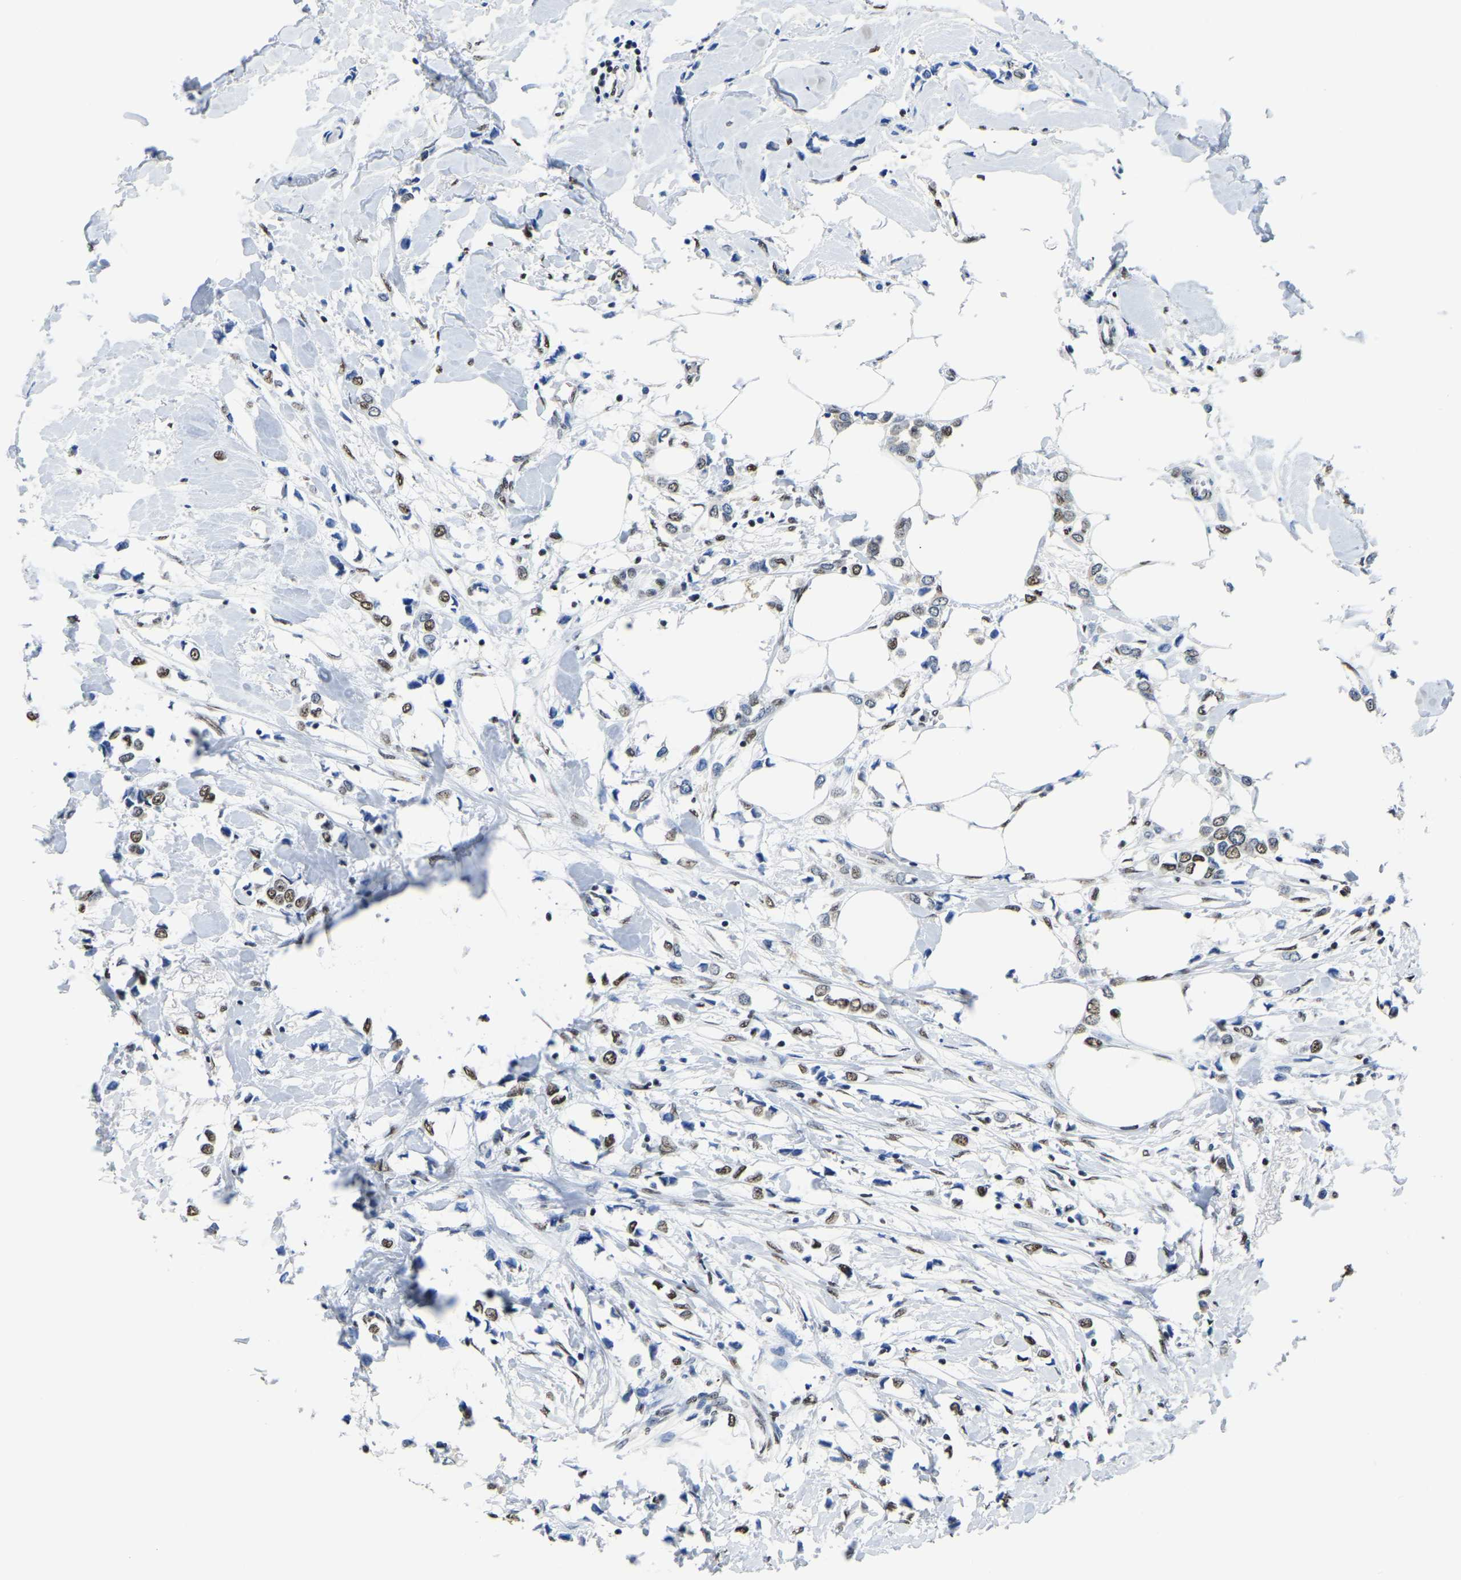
{"staining": {"intensity": "moderate", "quantity": ">75%", "location": "nuclear"}, "tissue": "breast cancer", "cell_type": "Tumor cells", "image_type": "cancer", "snomed": [{"axis": "morphology", "description": "Lobular carcinoma"}, {"axis": "topography", "description": "Breast"}], "caption": "Moderate nuclear positivity is appreciated in approximately >75% of tumor cells in breast cancer (lobular carcinoma).", "gene": "UBA1", "patient": {"sex": "female", "age": 51}}